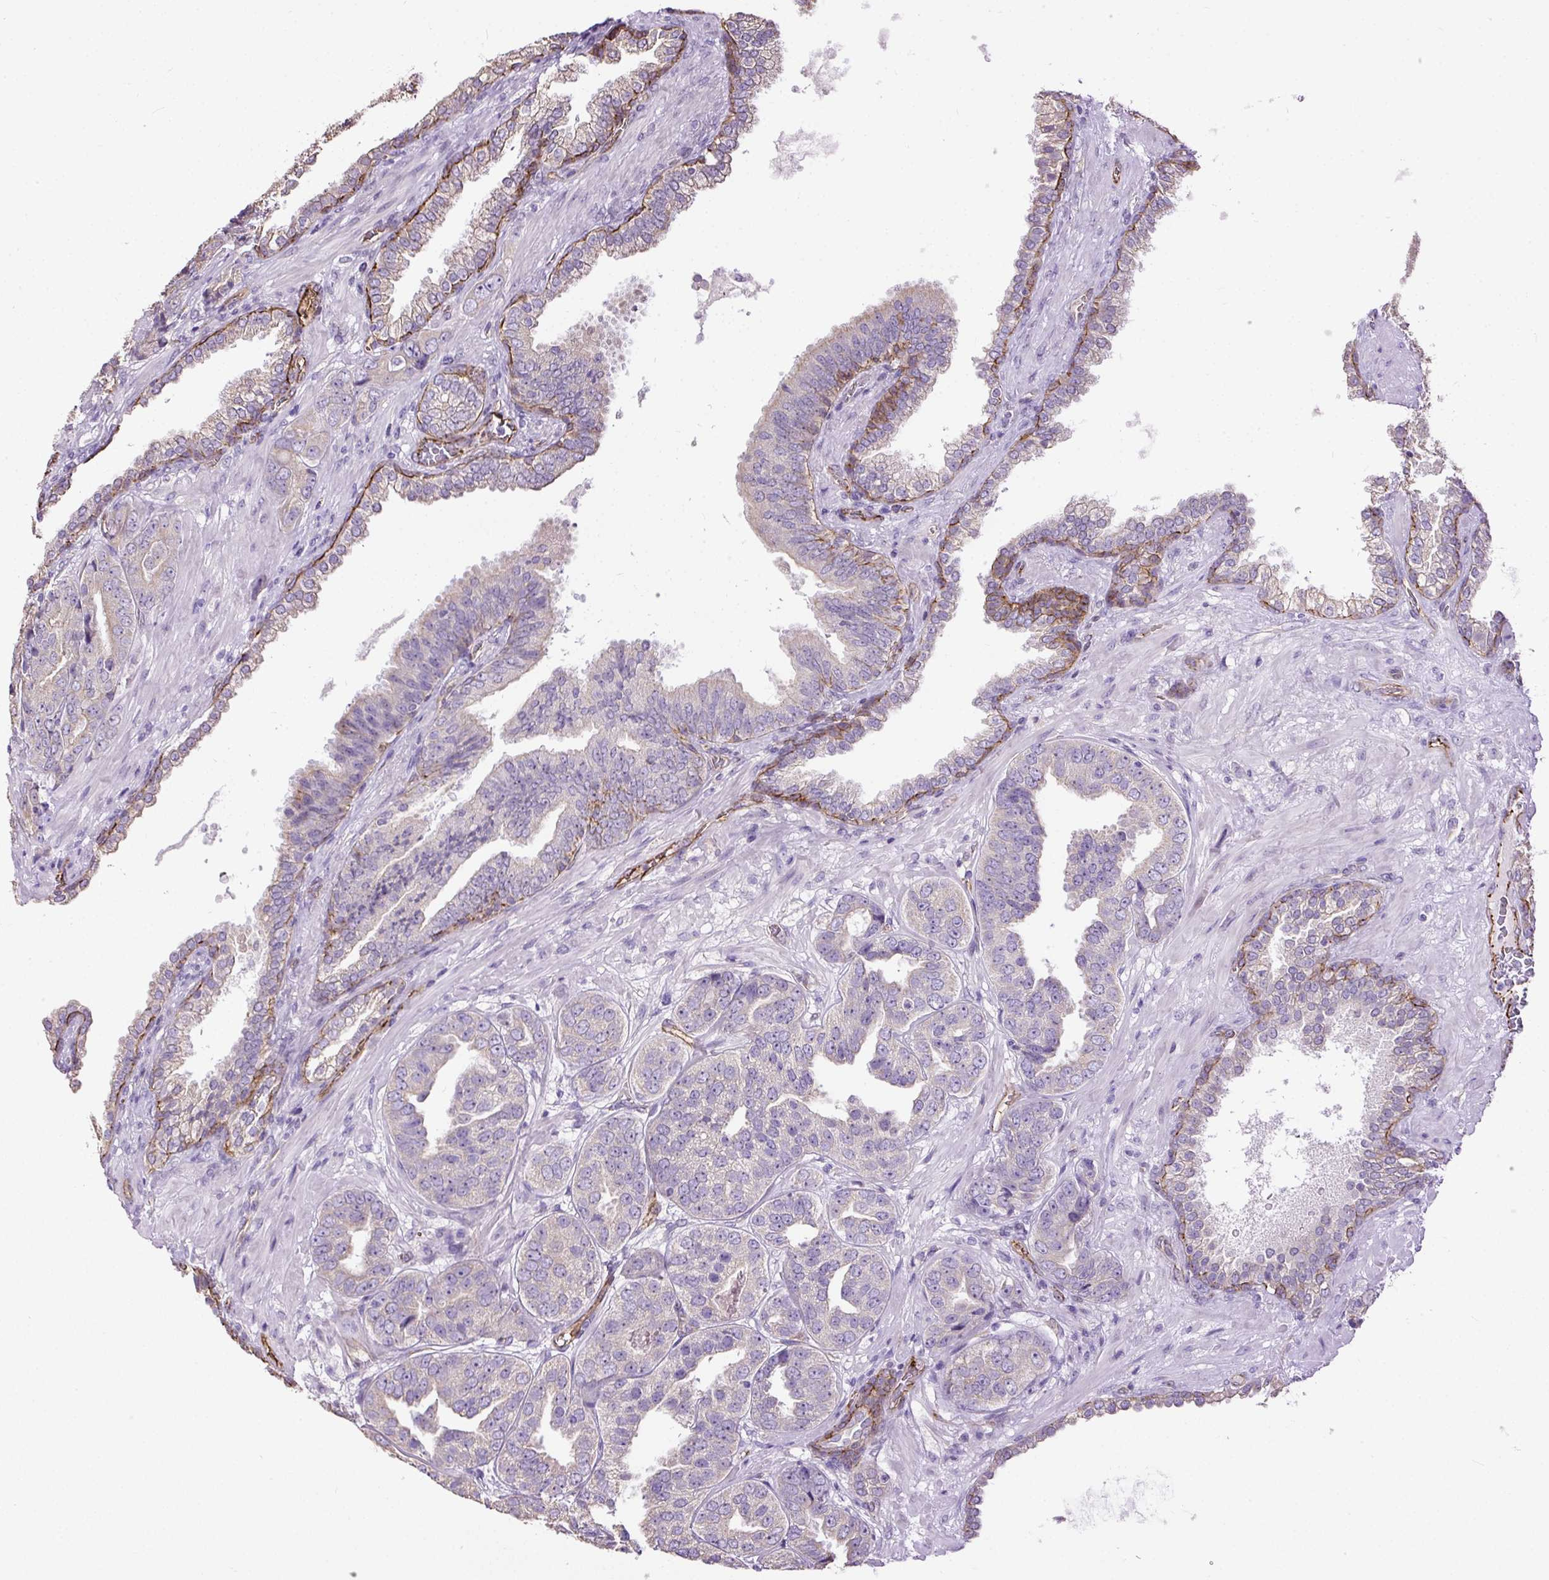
{"staining": {"intensity": "negative", "quantity": "none", "location": "none"}, "tissue": "prostate cancer", "cell_type": "Tumor cells", "image_type": "cancer", "snomed": [{"axis": "morphology", "description": "Adenocarcinoma, High grade"}, {"axis": "topography", "description": "Prostate"}], "caption": "This is an IHC histopathology image of prostate cancer. There is no staining in tumor cells.", "gene": "MAGEB16", "patient": {"sex": "male", "age": 63}}